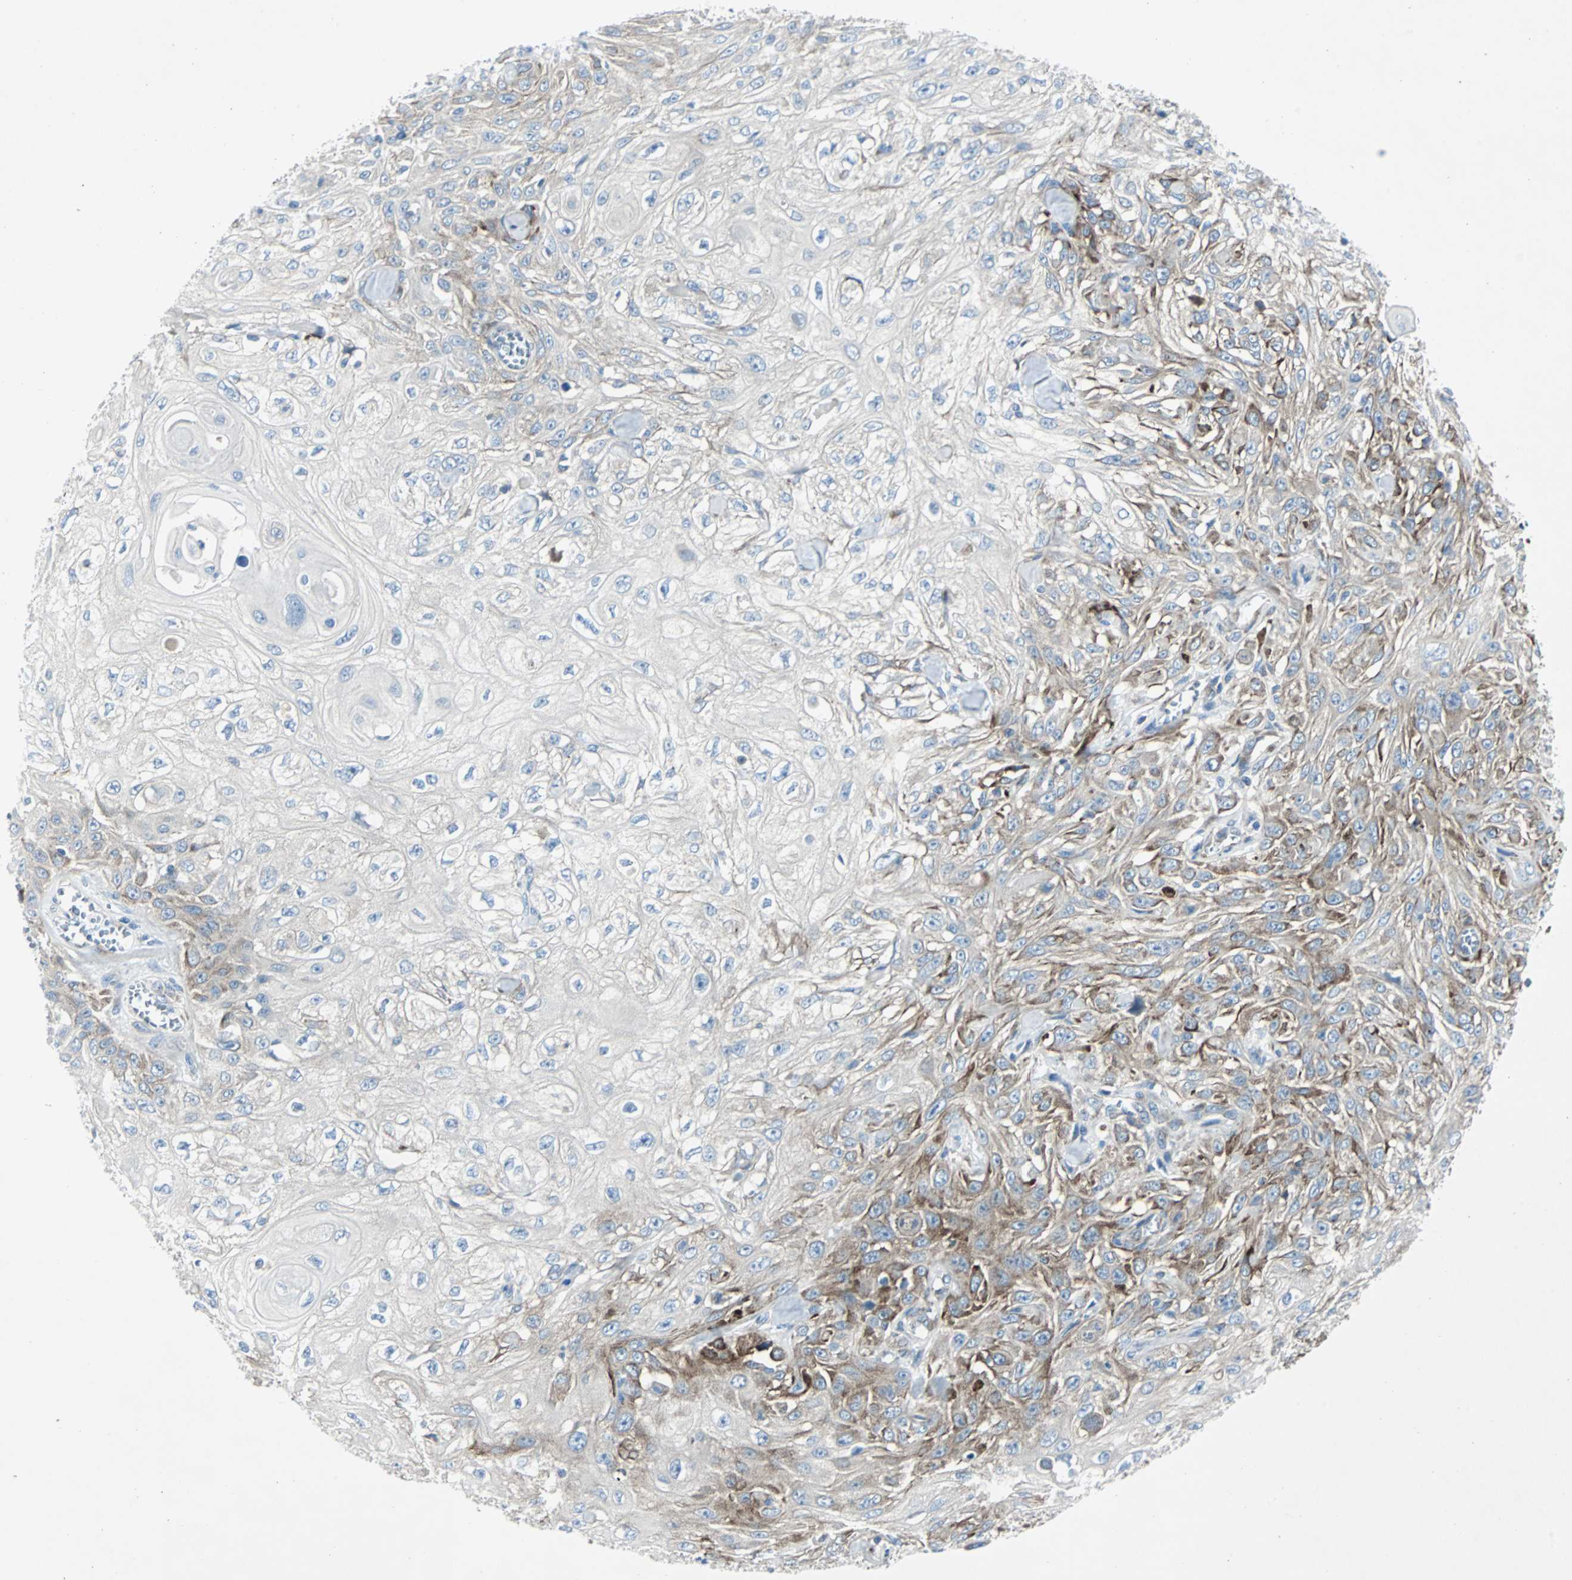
{"staining": {"intensity": "strong", "quantity": "25%-75%", "location": "cytoplasmic/membranous"}, "tissue": "skin cancer", "cell_type": "Tumor cells", "image_type": "cancer", "snomed": [{"axis": "morphology", "description": "Squamous cell carcinoma, NOS"}, {"axis": "morphology", "description": "Squamous cell carcinoma, metastatic, NOS"}, {"axis": "topography", "description": "Skin"}, {"axis": "topography", "description": "Lymph node"}], "caption": "Strong cytoplasmic/membranous expression for a protein is seen in about 25%-75% of tumor cells of skin cancer using immunohistochemistry (IHC).", "gene": "BBC3", "patient": {"sex": "male", "age": 75}}